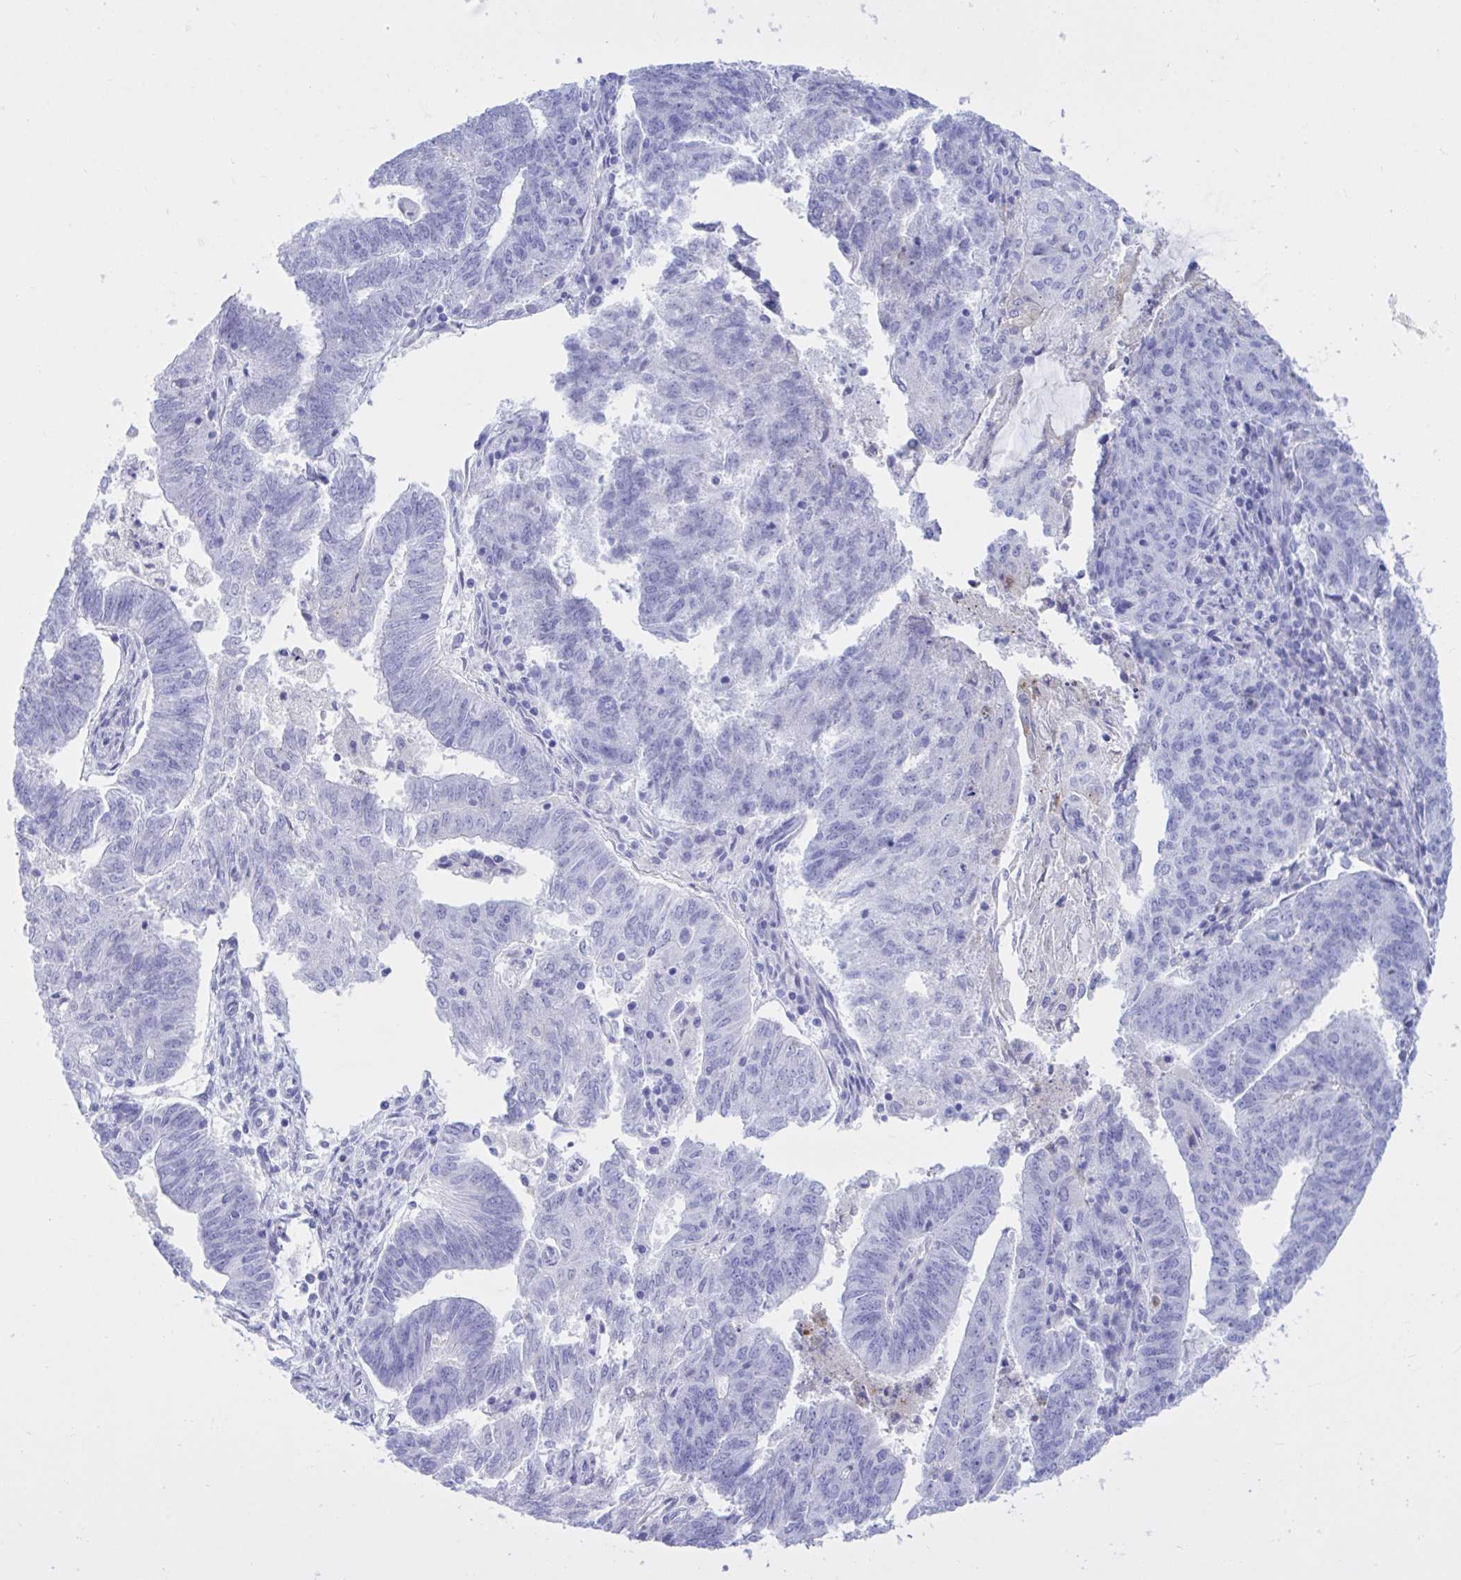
{"staining": {"intensity": "negative", "quantity": "none", "location": "none"}, "tissue": "endometrial cancer", "cell_type": "Tumor cells", "image_type": "cancer", "snomed": [{"axis": "morphology", "description": "Adenocarcinoma, NOS"}, {"axis": "topography", "description": "Endometrium"}], "caption": "This is an IHC histopathology image of human endometrial cancer. There is no positivity in tumor cells.", "gene": "BEX5", "patient": {"sex": "female", "age": 82}}